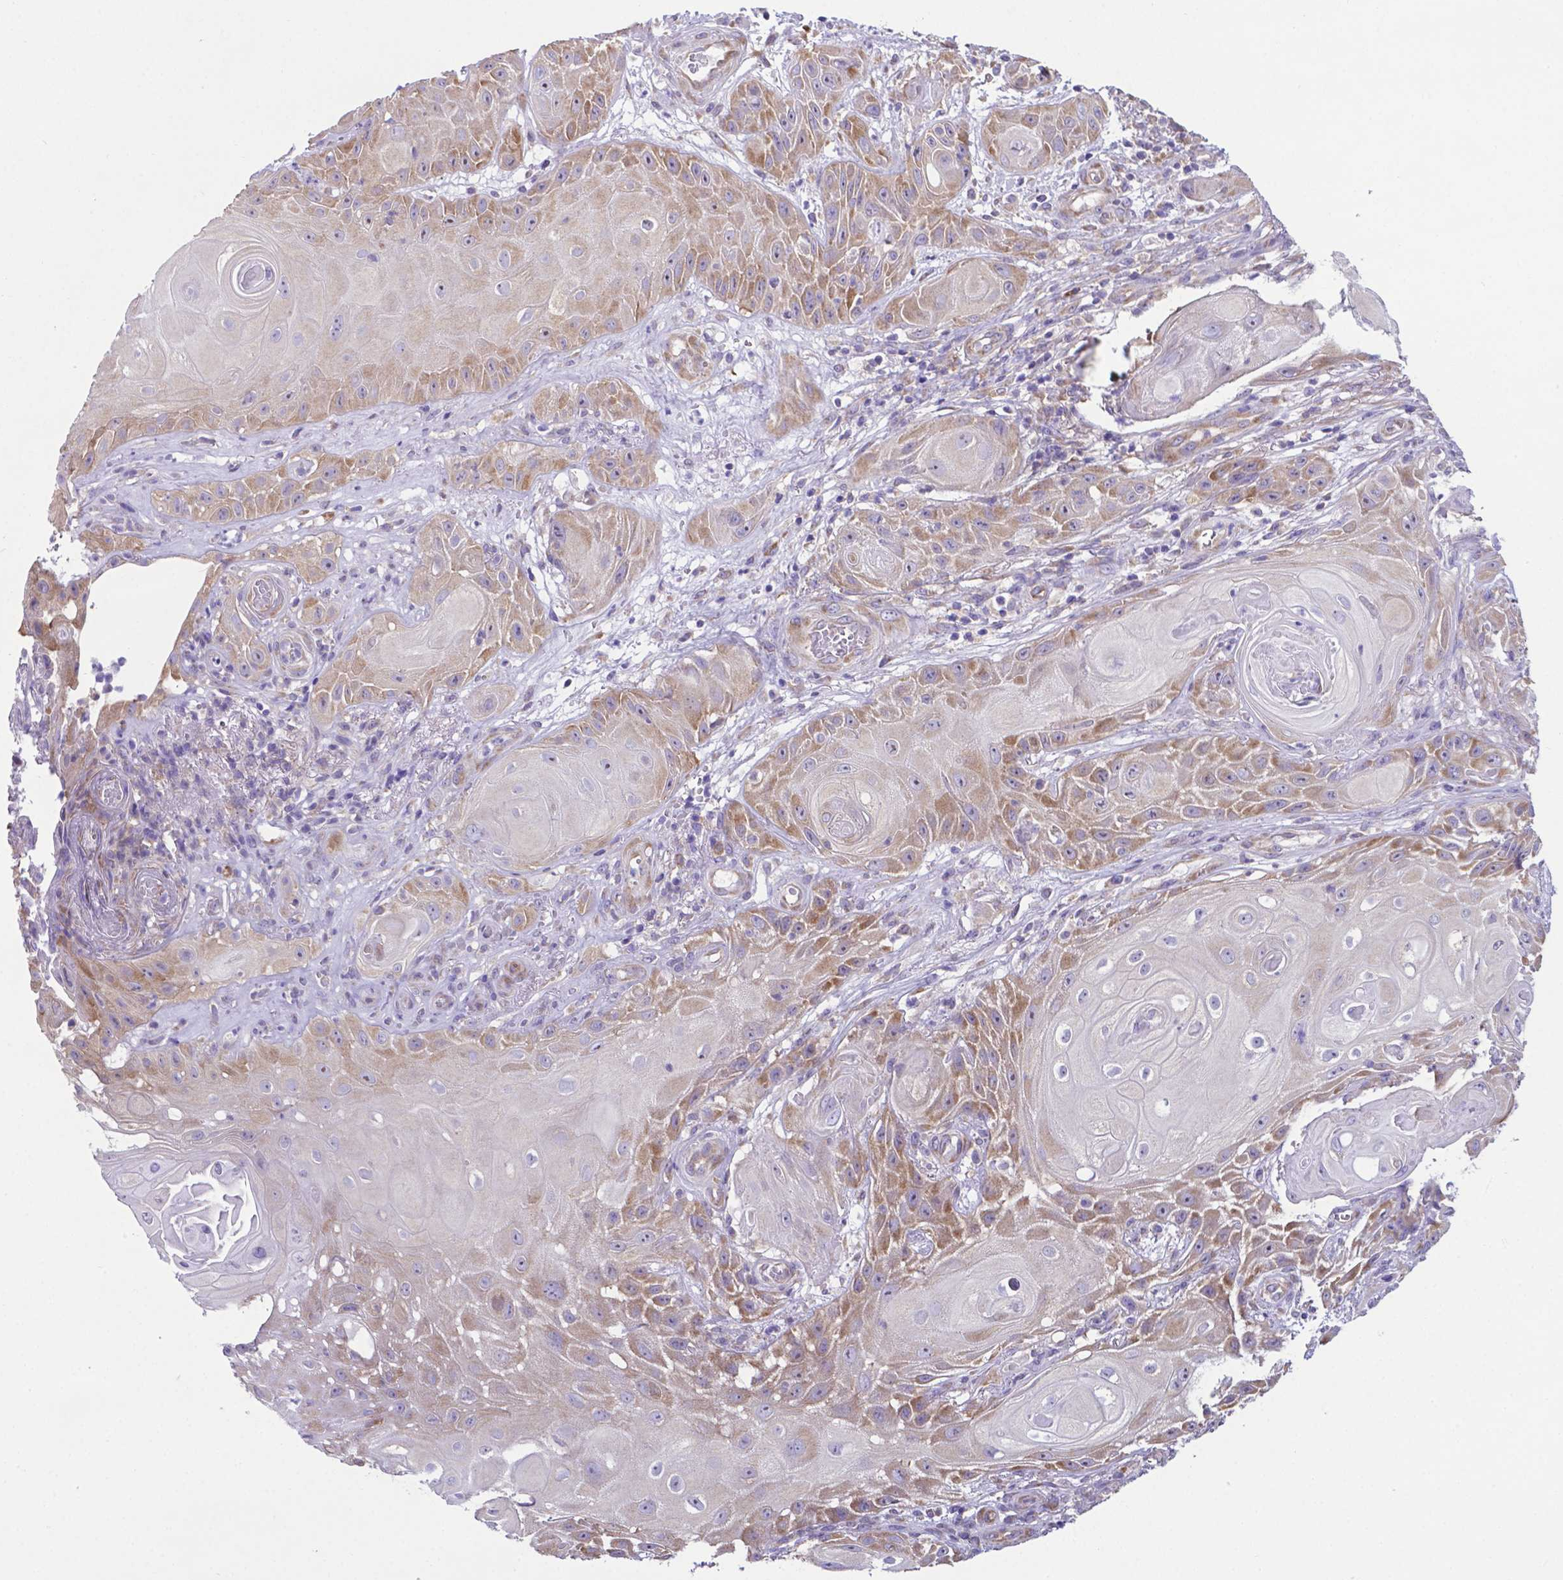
{"staining": {"intensity": "moderate", "quantity": ">75%", "location": "cytoplasmic/membranous"}, "tissue": "skin cancer", "cell_type": "Tumor cells", "image_type": "cancer", "snomed": [{"axis": "morphology", "description": "Squamous cell carcinoma, NOS"}, {"axis": "topography", "description": "Skin"}], "caption": "Protein staining of skin cancer tissue demonstrates moderate cytoplasmic/membranous expression in about >75% of tumor cells.", "gene": "RPL6", "patient": {"sex": "male", "age": 62}}